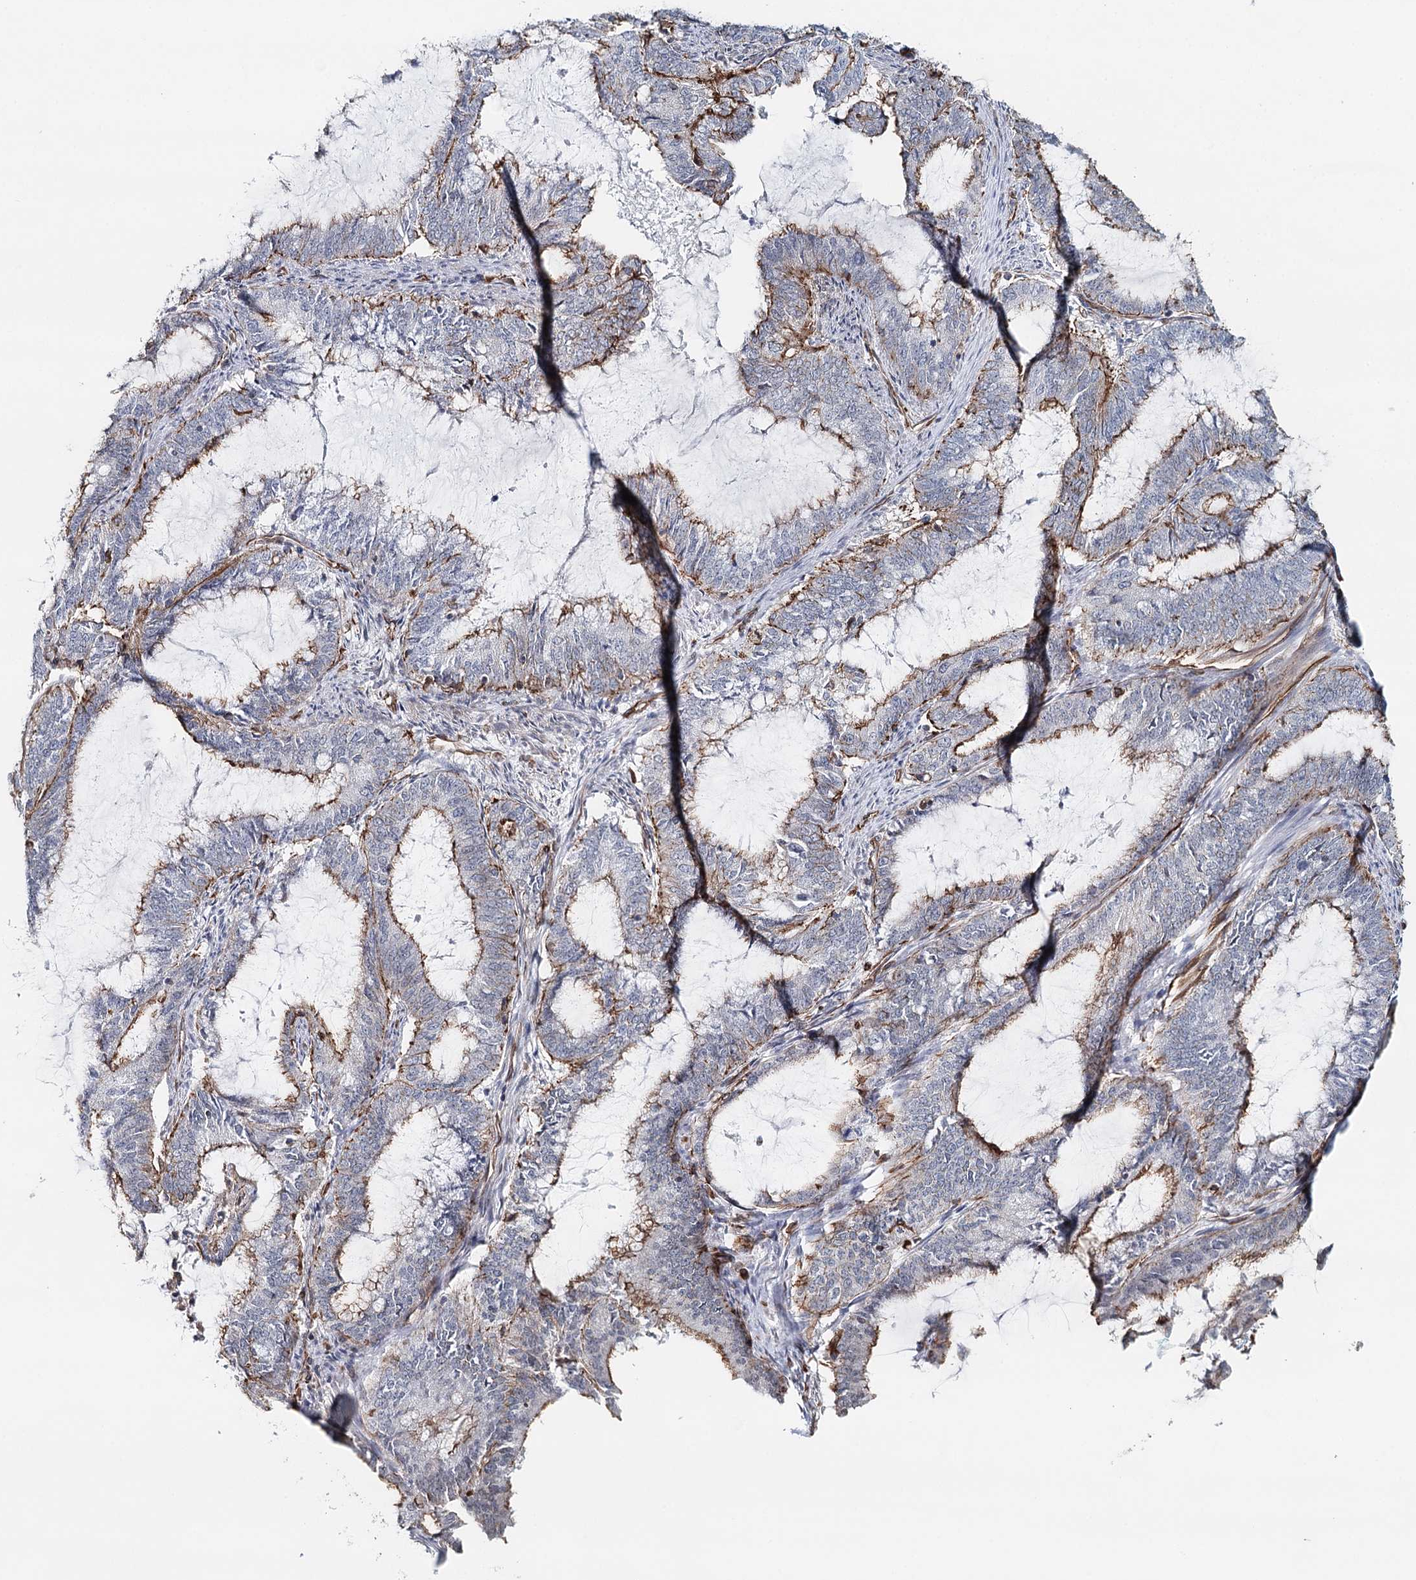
{"staining": {"intensity": "moderate", "quantity": ">75%", "location": "cytoplasmic/membranous"}, "tissue": "endometrial cancer", "cell_type": "Tumor cells", "image_type": "cancer", "snomed": [{"axis": "morphology", "description": "Adenocarcinoma, NOS"}, {"axis": "topography", "description": "Endometrium"}], "caption": "Immunohistochemical staining of adenocarcinoma (endometrial) exhibits medium levels of moderate cytoplasmic/membranous expression in about >75% of tumor cells.", "gene": "SYNPO", "patient": {"sex": "female", "age": 51}}